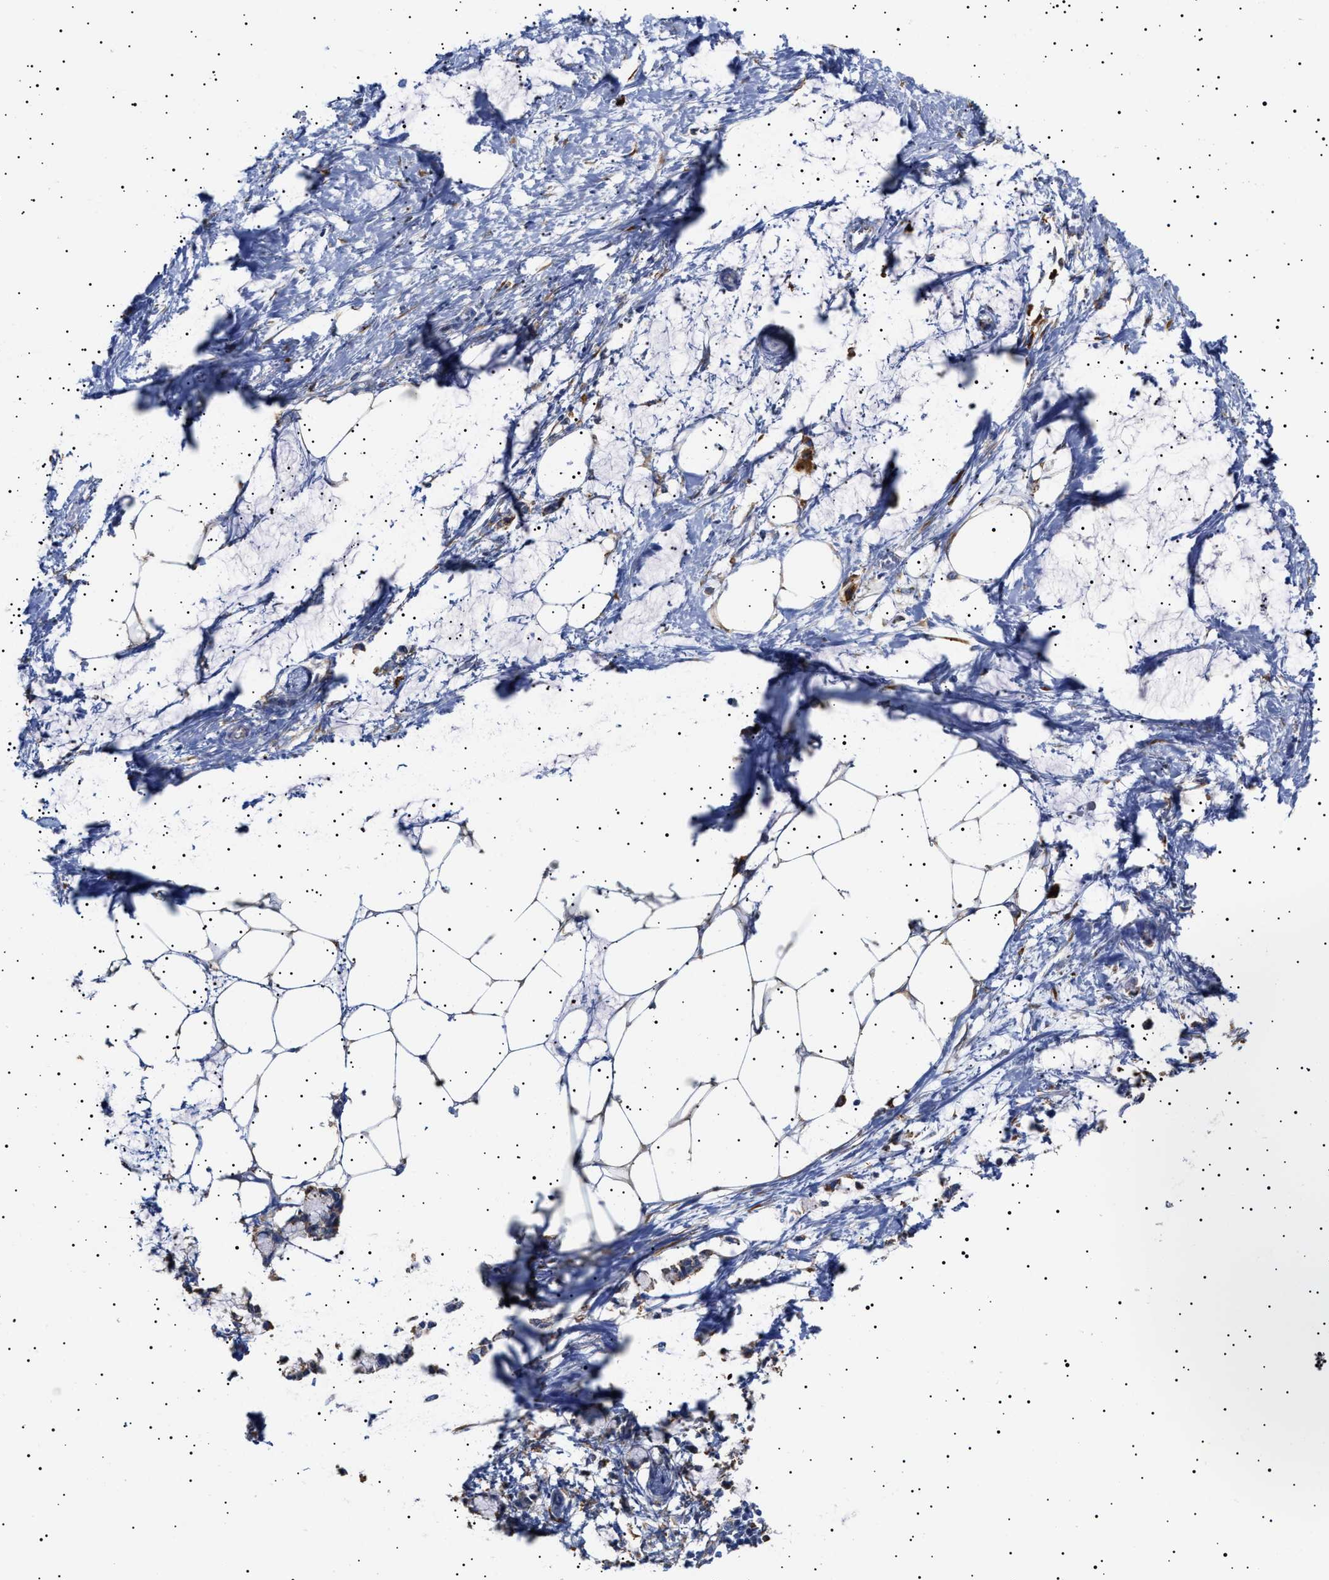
{"staining": {"intensity": "weak", "quantity": ">75%", "location": "cytoplasmic/membranous"}, "tissue": "adipose tissue", "cell_type": "Adipocytes", "image_type": "normal", "snomed": [{"axis": "morphology", "description": "Normal tissue, NOS"}, {"axis": "morphology", "description": "Adenocarcinoma, NOS"}, {"axis": "topography", "description": "Colon"}, {"axis": "topography", "description": "Peripheral nerve tissue"}], "caption": "Weak cytoplasmic/membranous protein positivity is appreciated in about >75% of adipocytes in adipose tissue.", "gene": "ERCC6L2", "patient": {"sex": "male", "age": 14}}